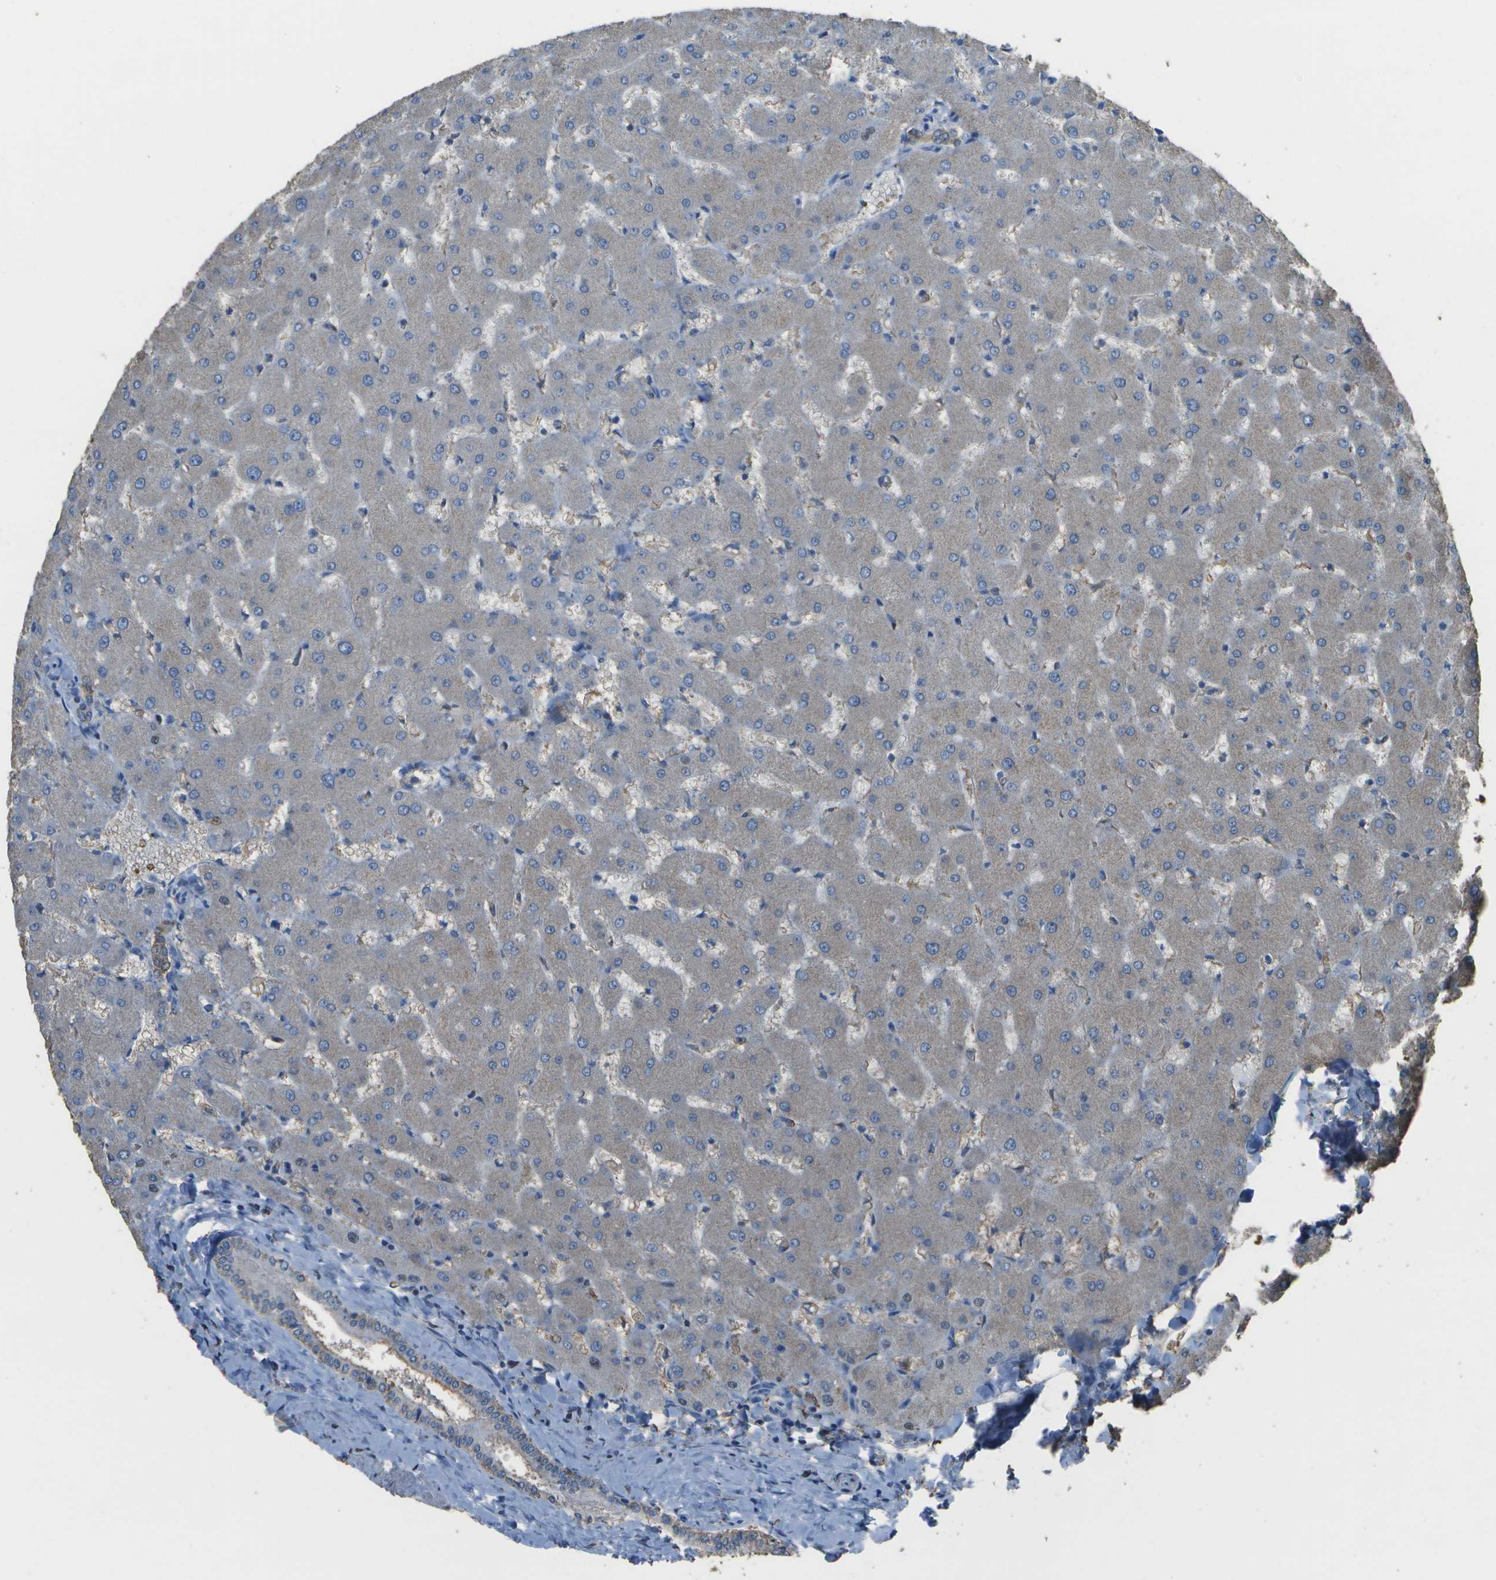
{"staining": {"intensity": "weak", "quantity": "25%-75%", "location": "cytoplasmic/membranous"}, "tissue": "liver", "cell_type": "Cholangiocytes", "image_type": "normal", "snomed": [{"axis": "morphology", "description": "Normal tissue, NOS"}, {"axis": "topography", "description": "Liver"}], "caption": "The histopathology image shows staining of unremarkable liver, revealing weak cytoplasmic/membranous protein staining (brown color) within cholangiocytes. Using DAB (3,3'-diaminobenzidine) (brown) and hematoxylin (blue) stains, captured at high magnification using brightfield microscopy.", "gene": "CYP4F11", "patient": {"sex": "female", "age": 63}}